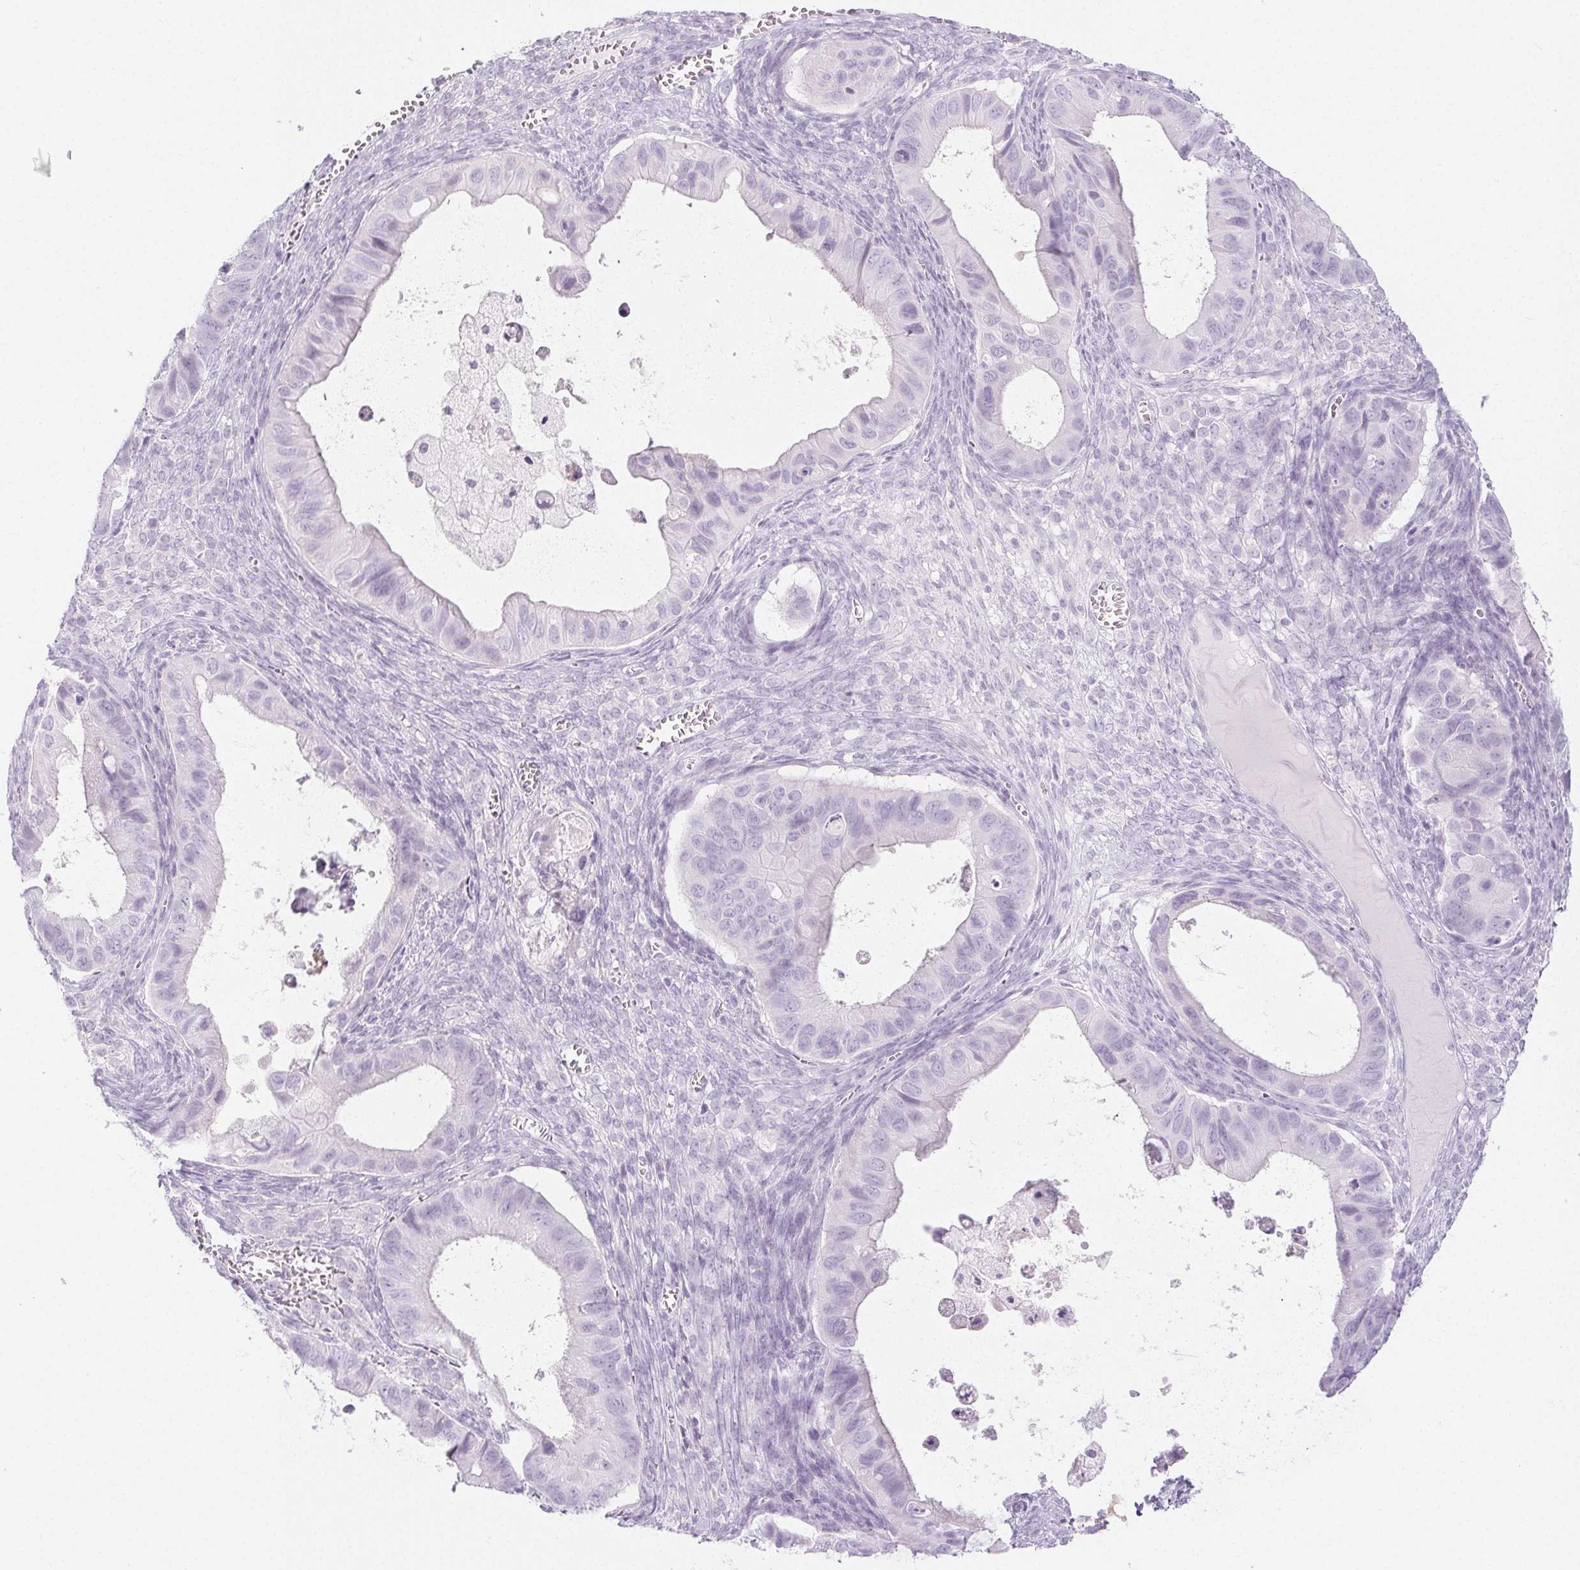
{"staining": {"intensity": "negative", "quantity": "none", "location": "none"}, "tissue": "ovarian cancer", "cell_type": "Tumor cells", "image_type": "cancer", "snomed": [{"axis": "morphology", "description": "Cystadenocarcinoma, mucinous, NOS"}, {"axis": "topography", "description": "Ovary"}], "caption": "This is an immunohistochemistry image of human ovarian mucinous cystadenocarcinoma. There is no positivity in tumor cells.", "gene": "SPRR3", "patient": {"sex": "female", "age": 64}}